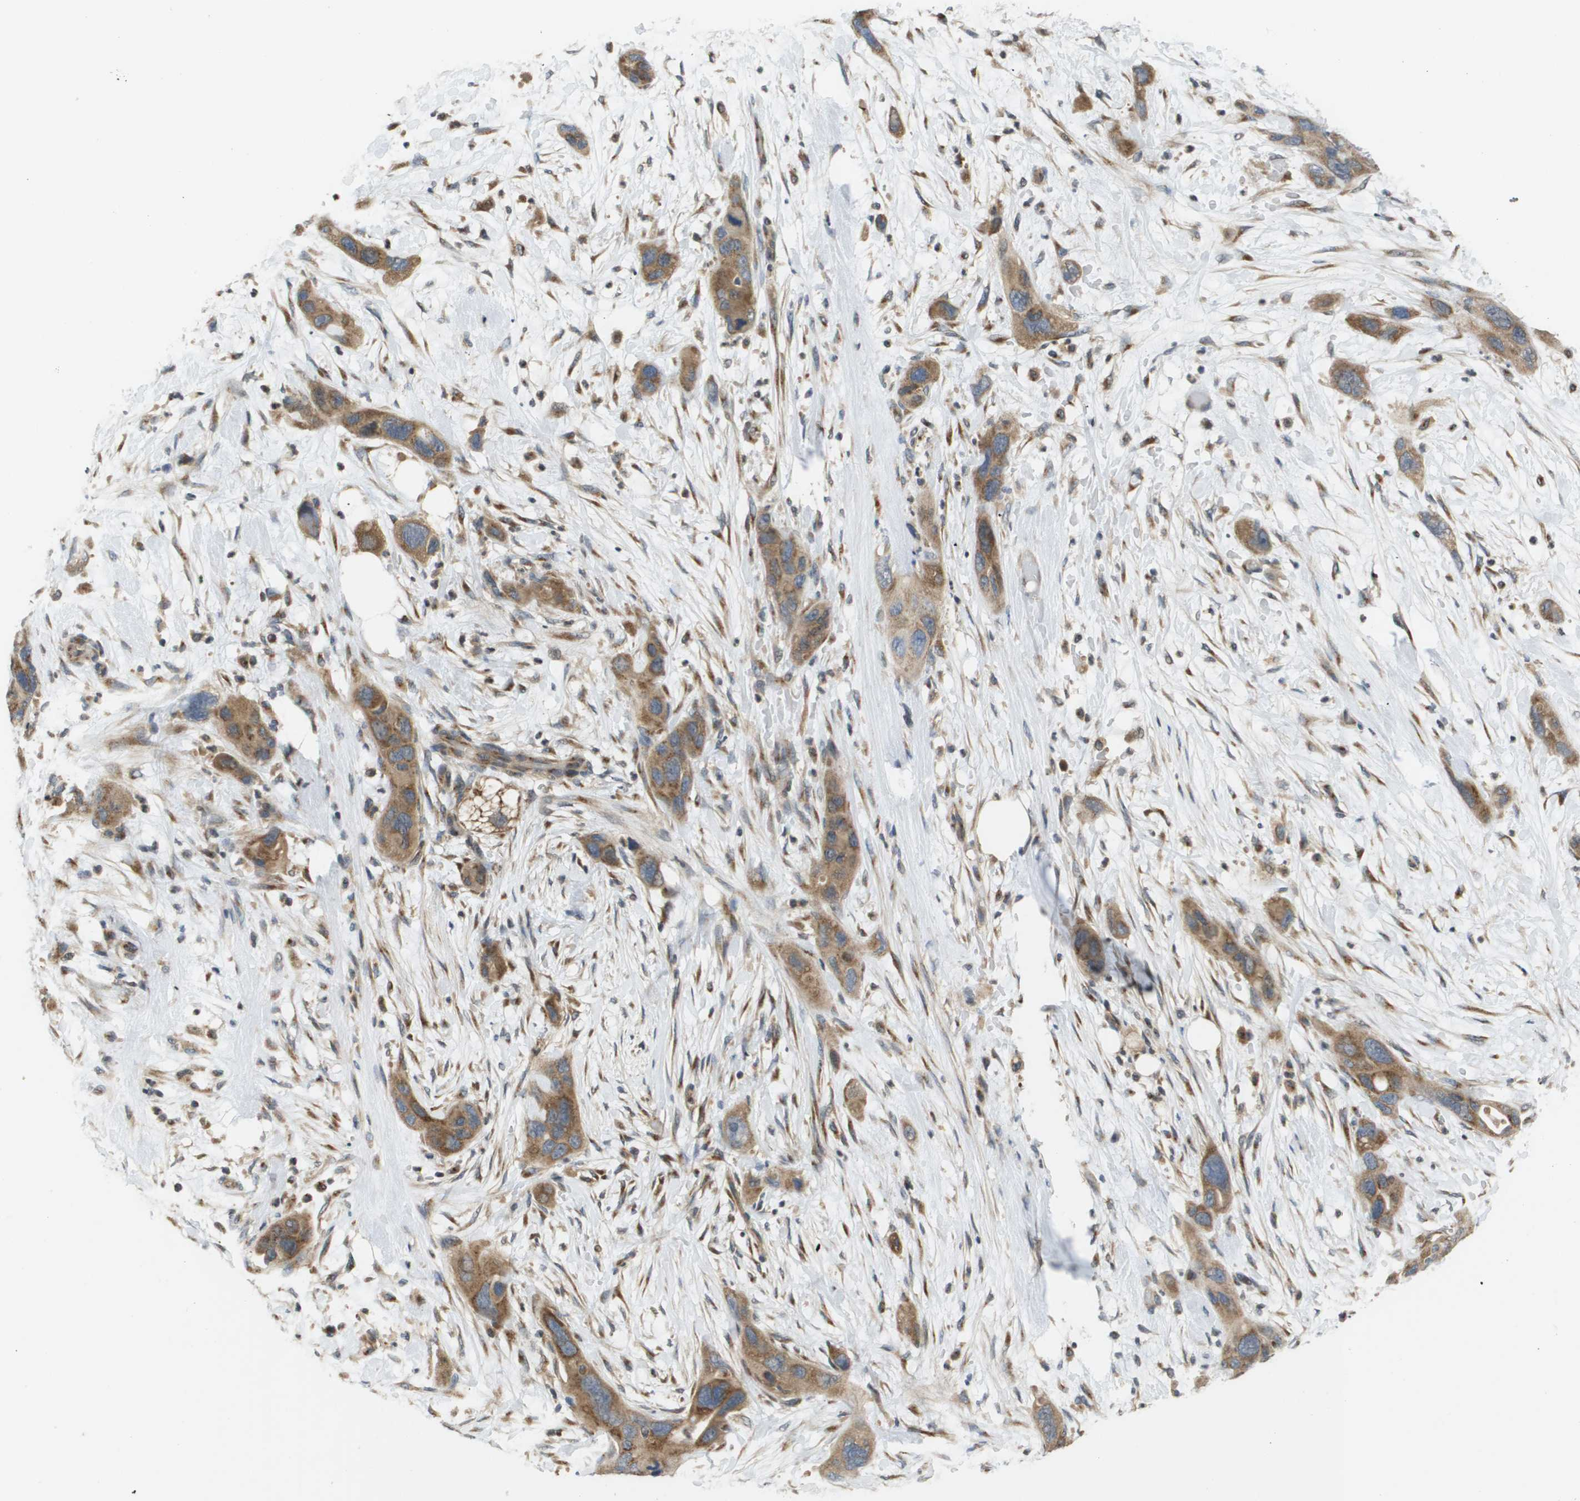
{"staining": {"intensity": "moderate", "quantity": ">75%", "location": "cytoplasmic/membranous"}, "tissue": "pancreatic cancer", "cell_type": "Tumor cells", "image_type": "cancer", "snomed": [{"axis": "morphology", "description": "Adenocarcinoma, NOS"}, {"axis": "topography", "description": "Pancreas"}], "caption": "Human adenocarcinoma (pancreatic) stained with a protein marker exhibits moderate staining in tumor cells.", "gene": "PCK1", "patient": {"sex": "female", "age": 71}}